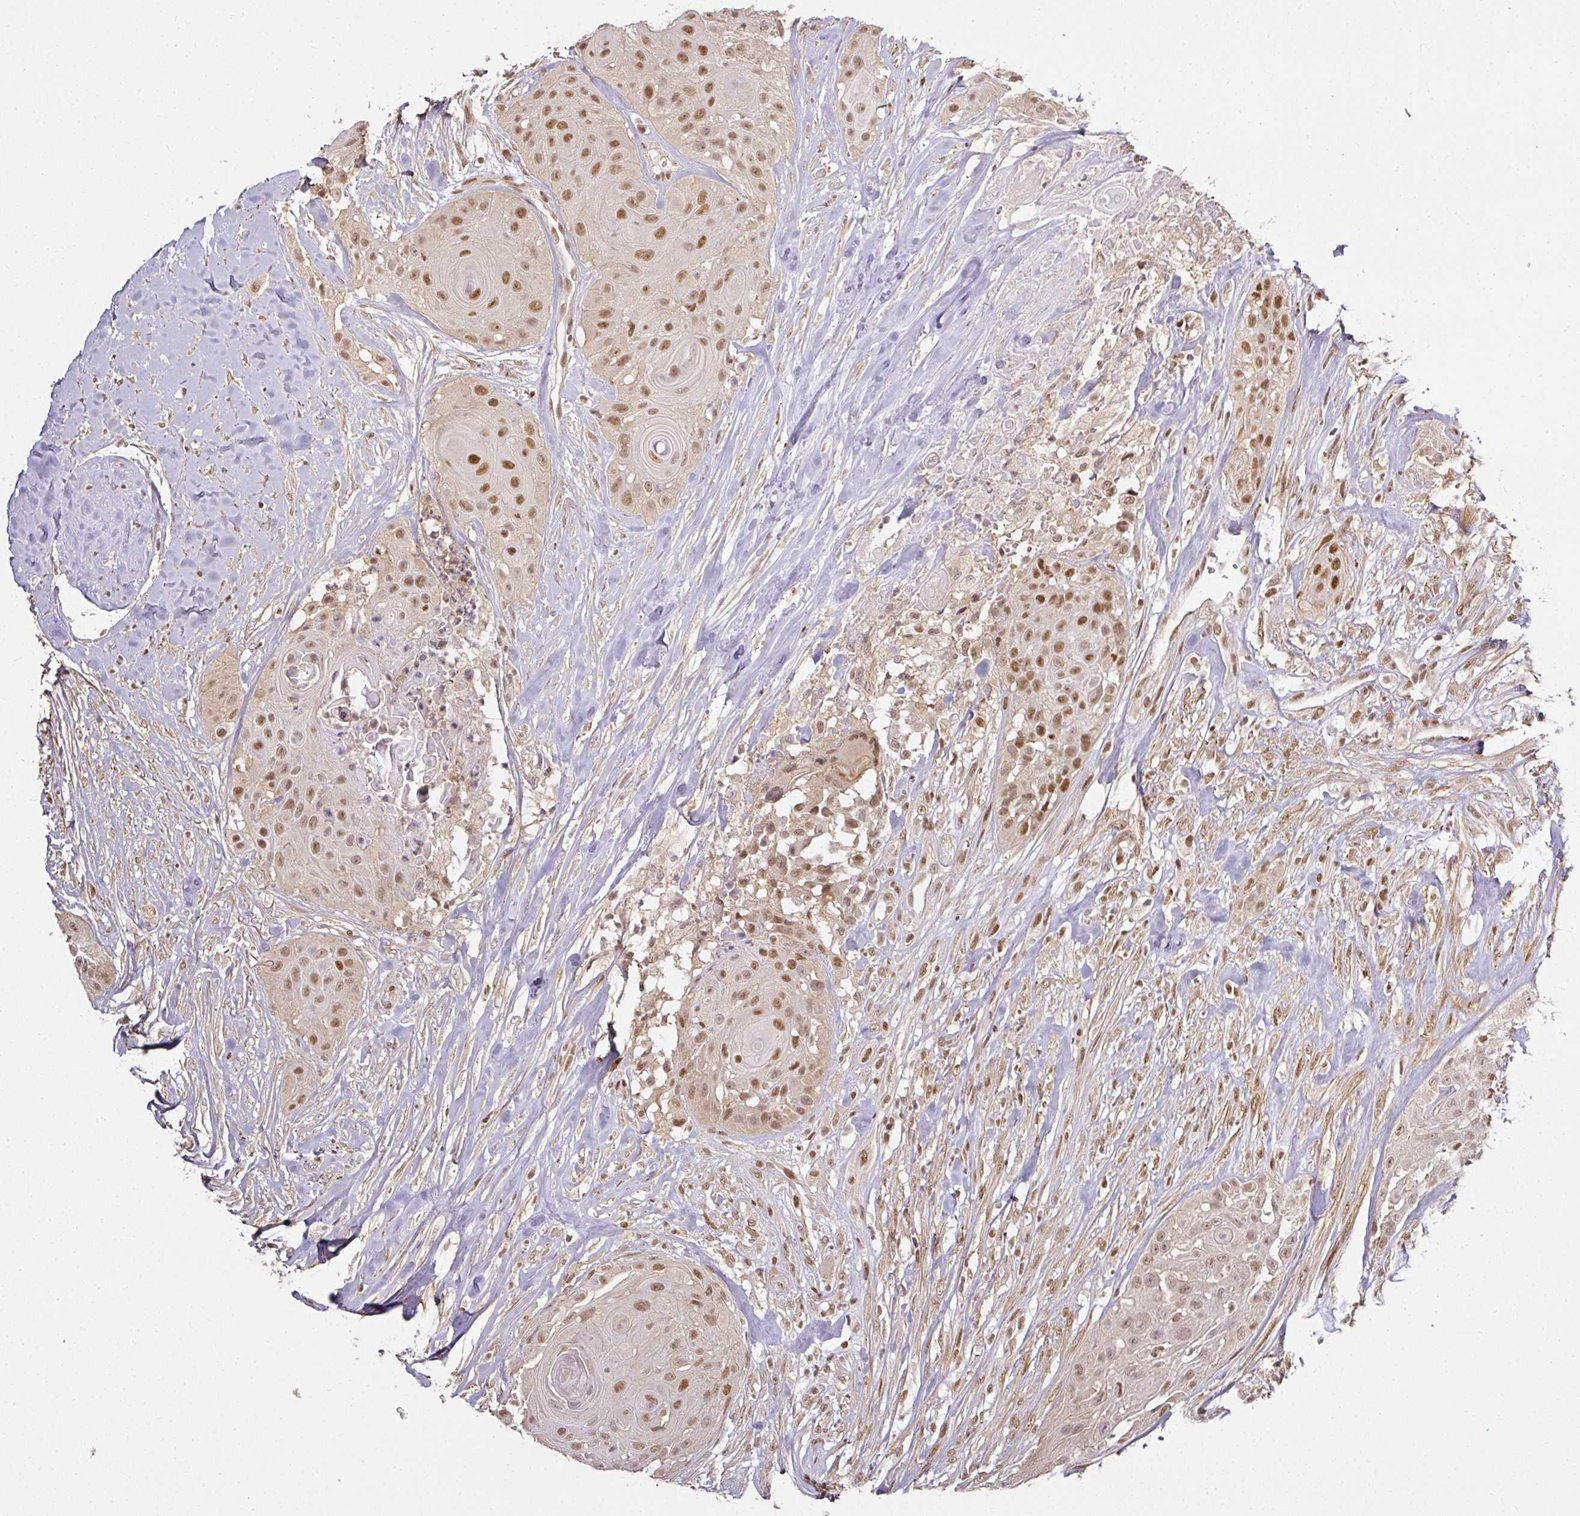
{"staining": {"intensity": "moderate", "quantity": ">75%", "location": "nuclear"}, "tissue": "head and neck cancer", "cell_type": "Tumor cells", "image_type": "cancer", "snomed": [{"axis": "morphology", "description": "Squamous cell carcinoma, NOS"}, {"axis": "topography", "description": "Head-Neck"}], "caption": "Brown immunohistochemical staining in human squamous cell carcinoma (head and neck) displays moderate nuclear staining in approximately >75% of tumor cells.", "gene": "GPRIN2", "patient": {"sex": "male", "age": 83}}